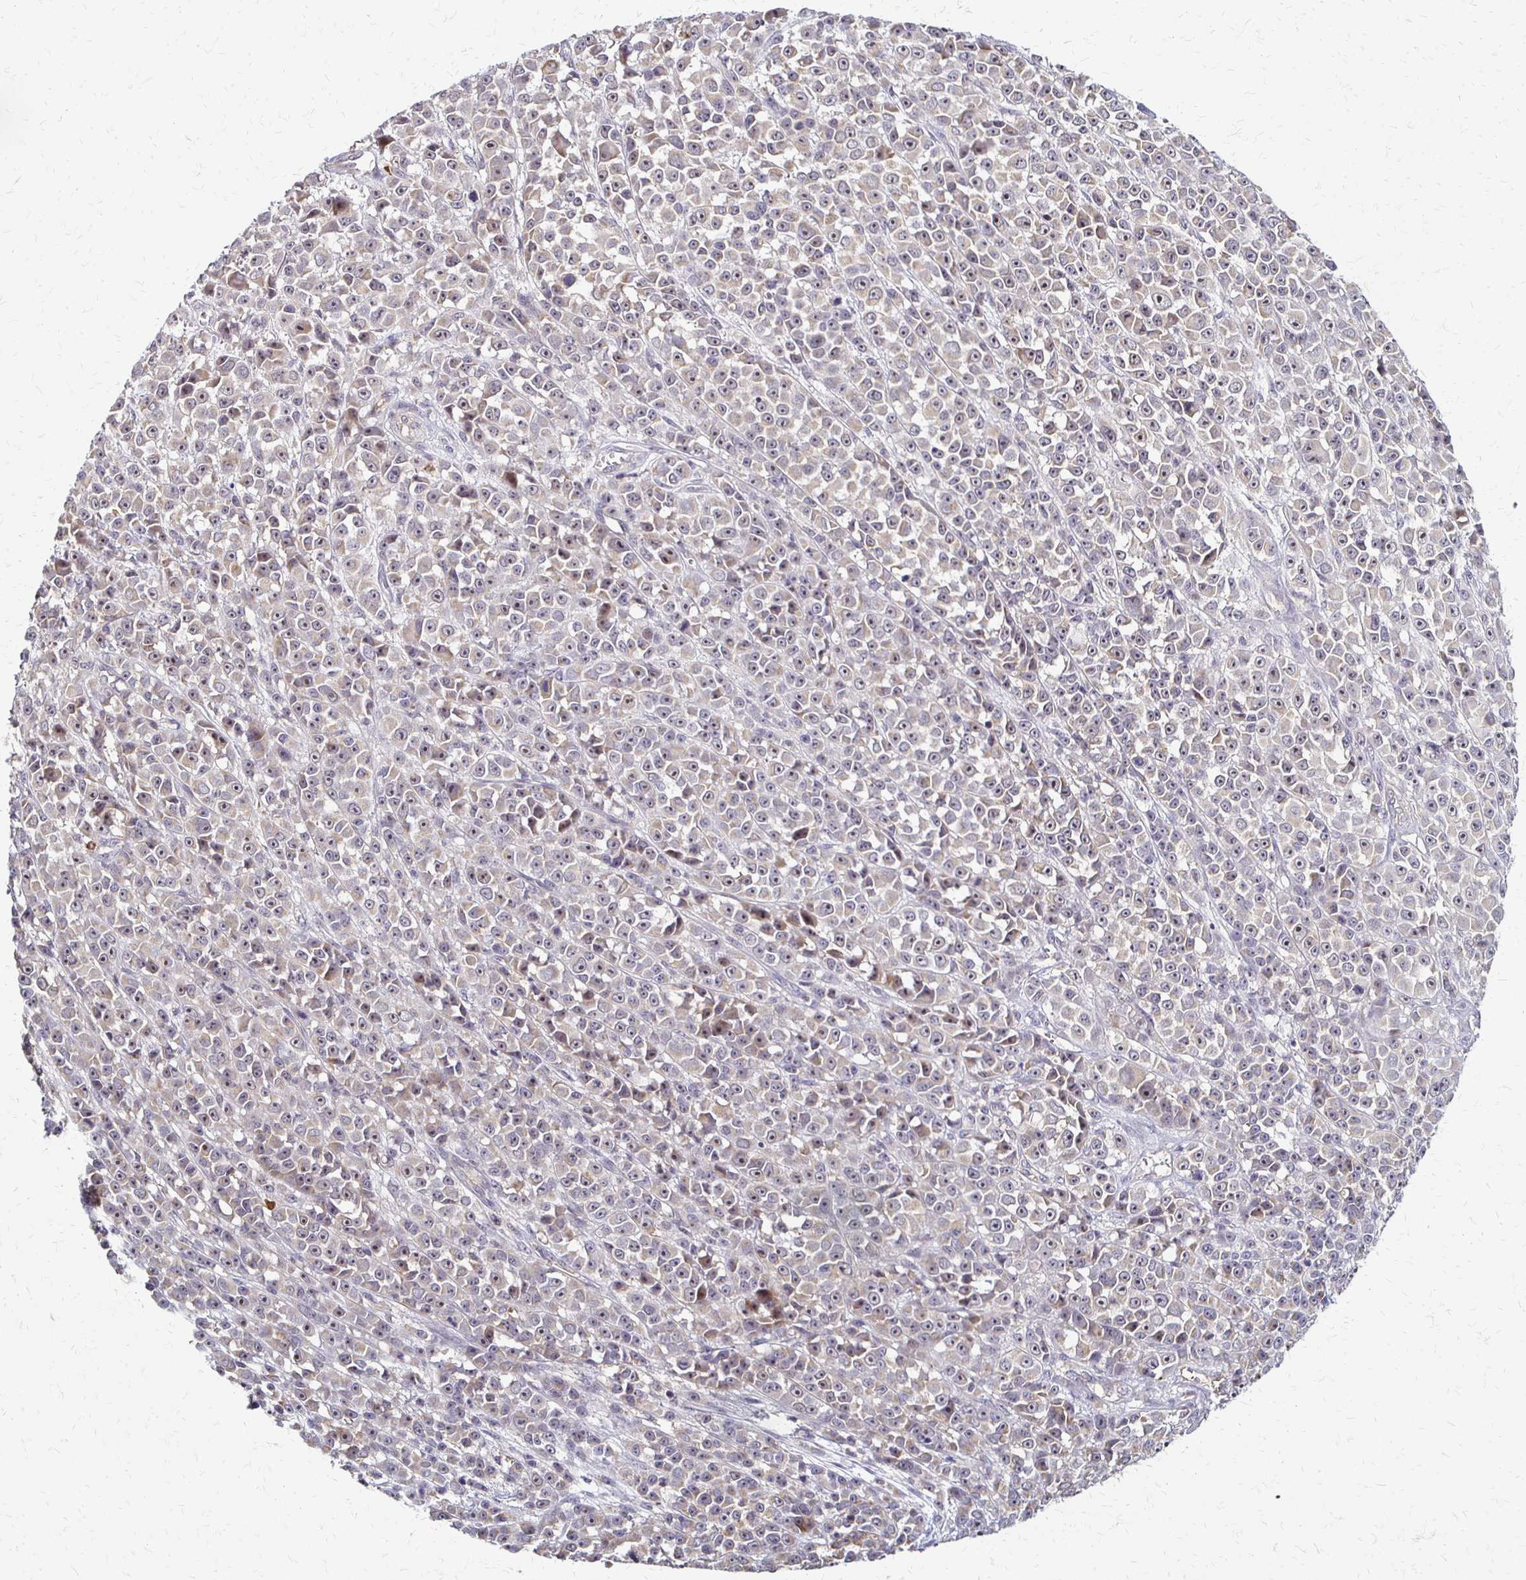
{"staining": {"intensity": "negative", "quantity": "none", "location": "none"}, "tissue": "melanoma", "cell_type": "Tumor cells", "image_type": "cancer", "snomed": [{"axis": "morphology", "description": "Malignant melanoma, NOS"}, {"axis": "topography", "description": "Skin"}, {"axis": "topography", "description": "Skin of back"}], "caption": "IHC of melanoma displays no positivity in tumor cells. (DAB immunohistochemistry with hematoxylin counter stain).", "gene": "SLC9A9", "patient": {"sex": "male", "age": 91}}